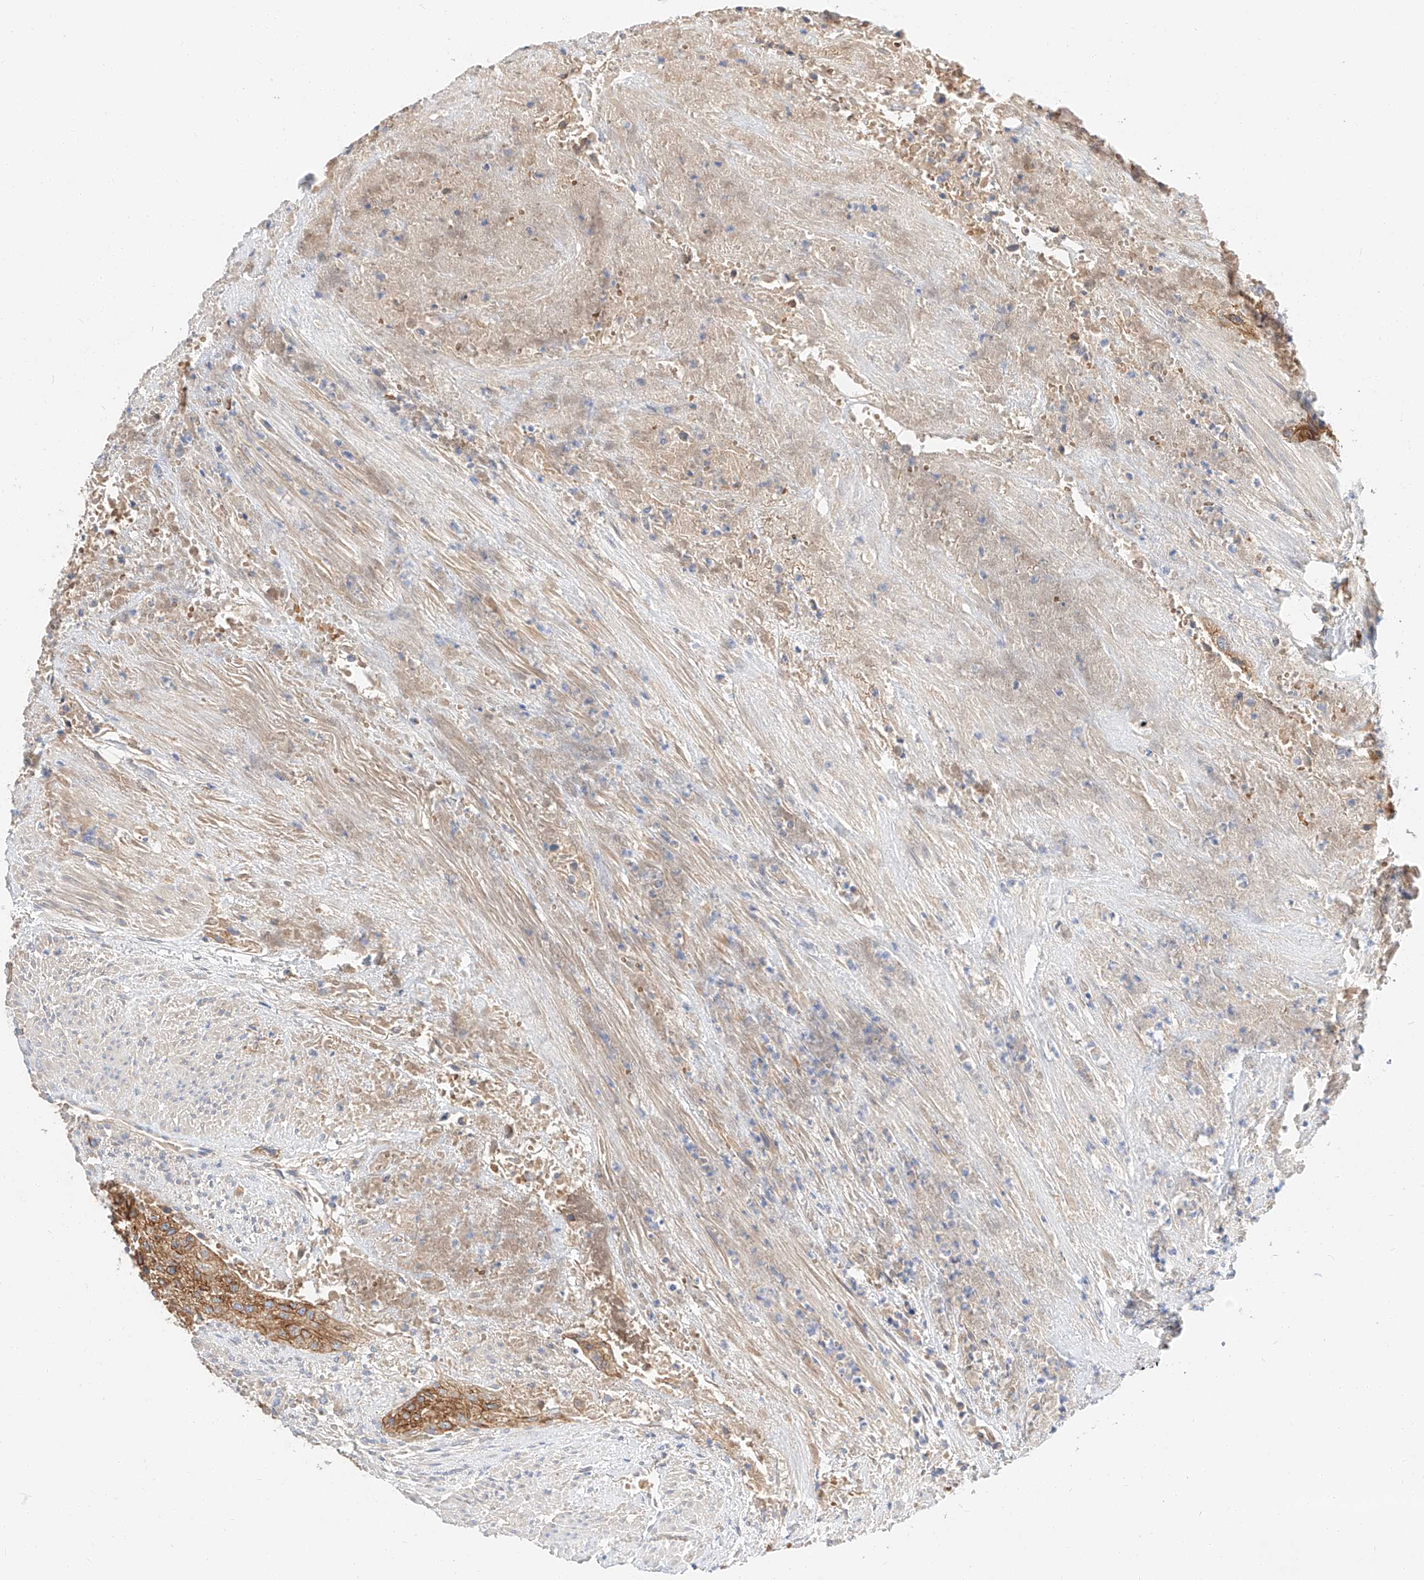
{"staining": {"intensity": "moderate", "quantity": ">75%", "location": "cytoplasmic/membranous"}, "tissue": "urothelial cancer", "cell_type": "Tumor cells", "image_type": "cancer", "snomed": [{"axis": "morphology", "description": "Urothelial carcinoma, High grade"}, {"axis": "topography", "description": "Urinary bladder"}], "caption": "IHC image of human urothelial cancer stained for a protein (brown), which displays medium levels of moderate cytoplasmic/membranous positivity in about >75% of tumor cells.", "gene": "MAP7", "patient": {"sex": "male", "age": 35}}